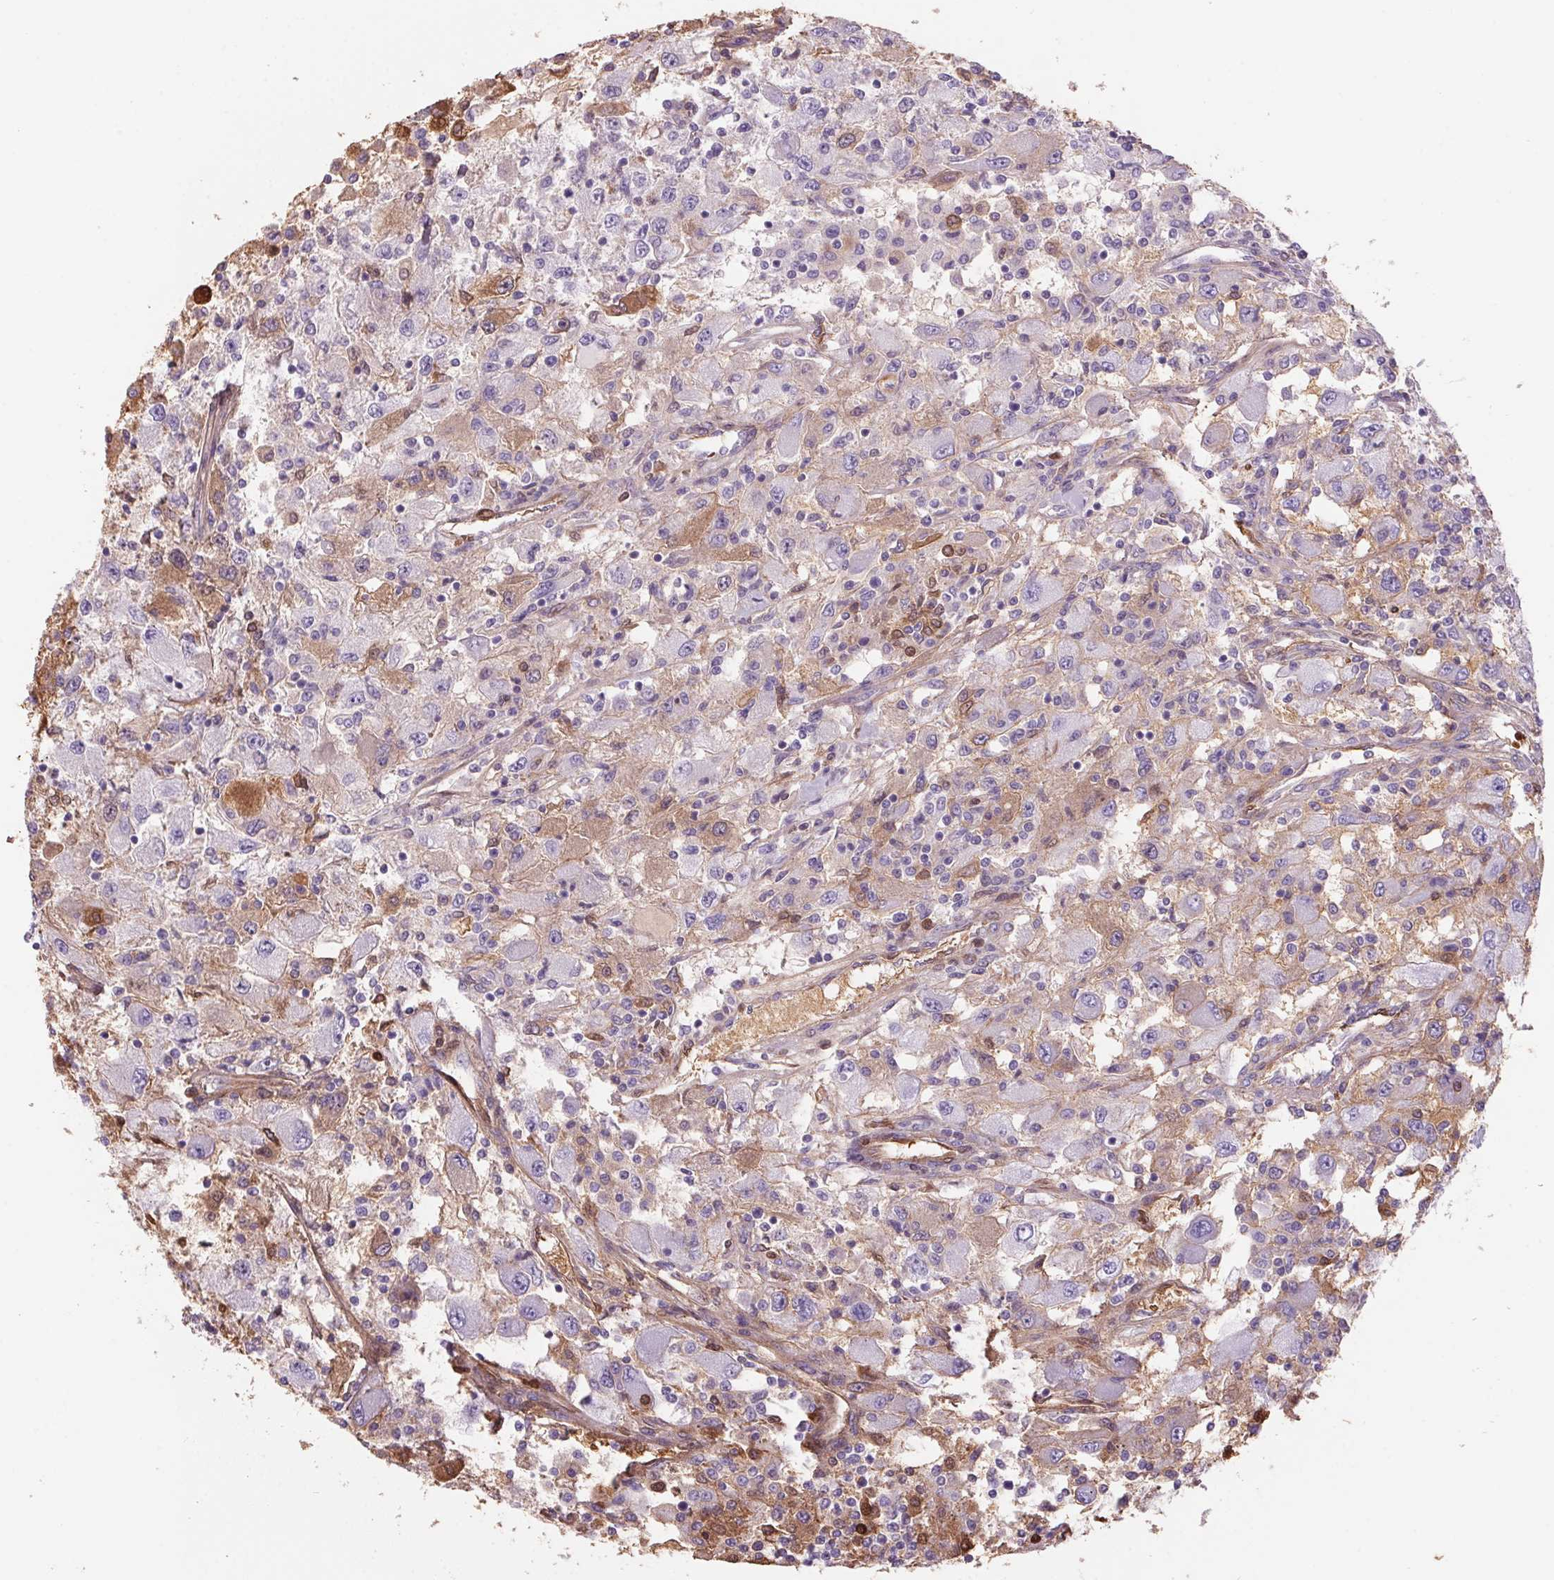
{"staining": {"intensity": "moderate", "quantity": "<25%", "location": "cytoplasmic/membranous"}, "tissue": "renal cancer", "cell_type": "Tumor cells", "image_type": "cancer", "snomed": [{"axis": "morphology", "description": "Adenocarcinoma, NOS"}, {"axis": "topography", "description": "Kidney"}], "caption": "A brown stain highlights moderate cytoplasmic/membranous positivity of a protein in adenocarcinoma (renal) tumor cells.", "gene": "HBQ1", "patient": {"sex": "female", "age": 67}}